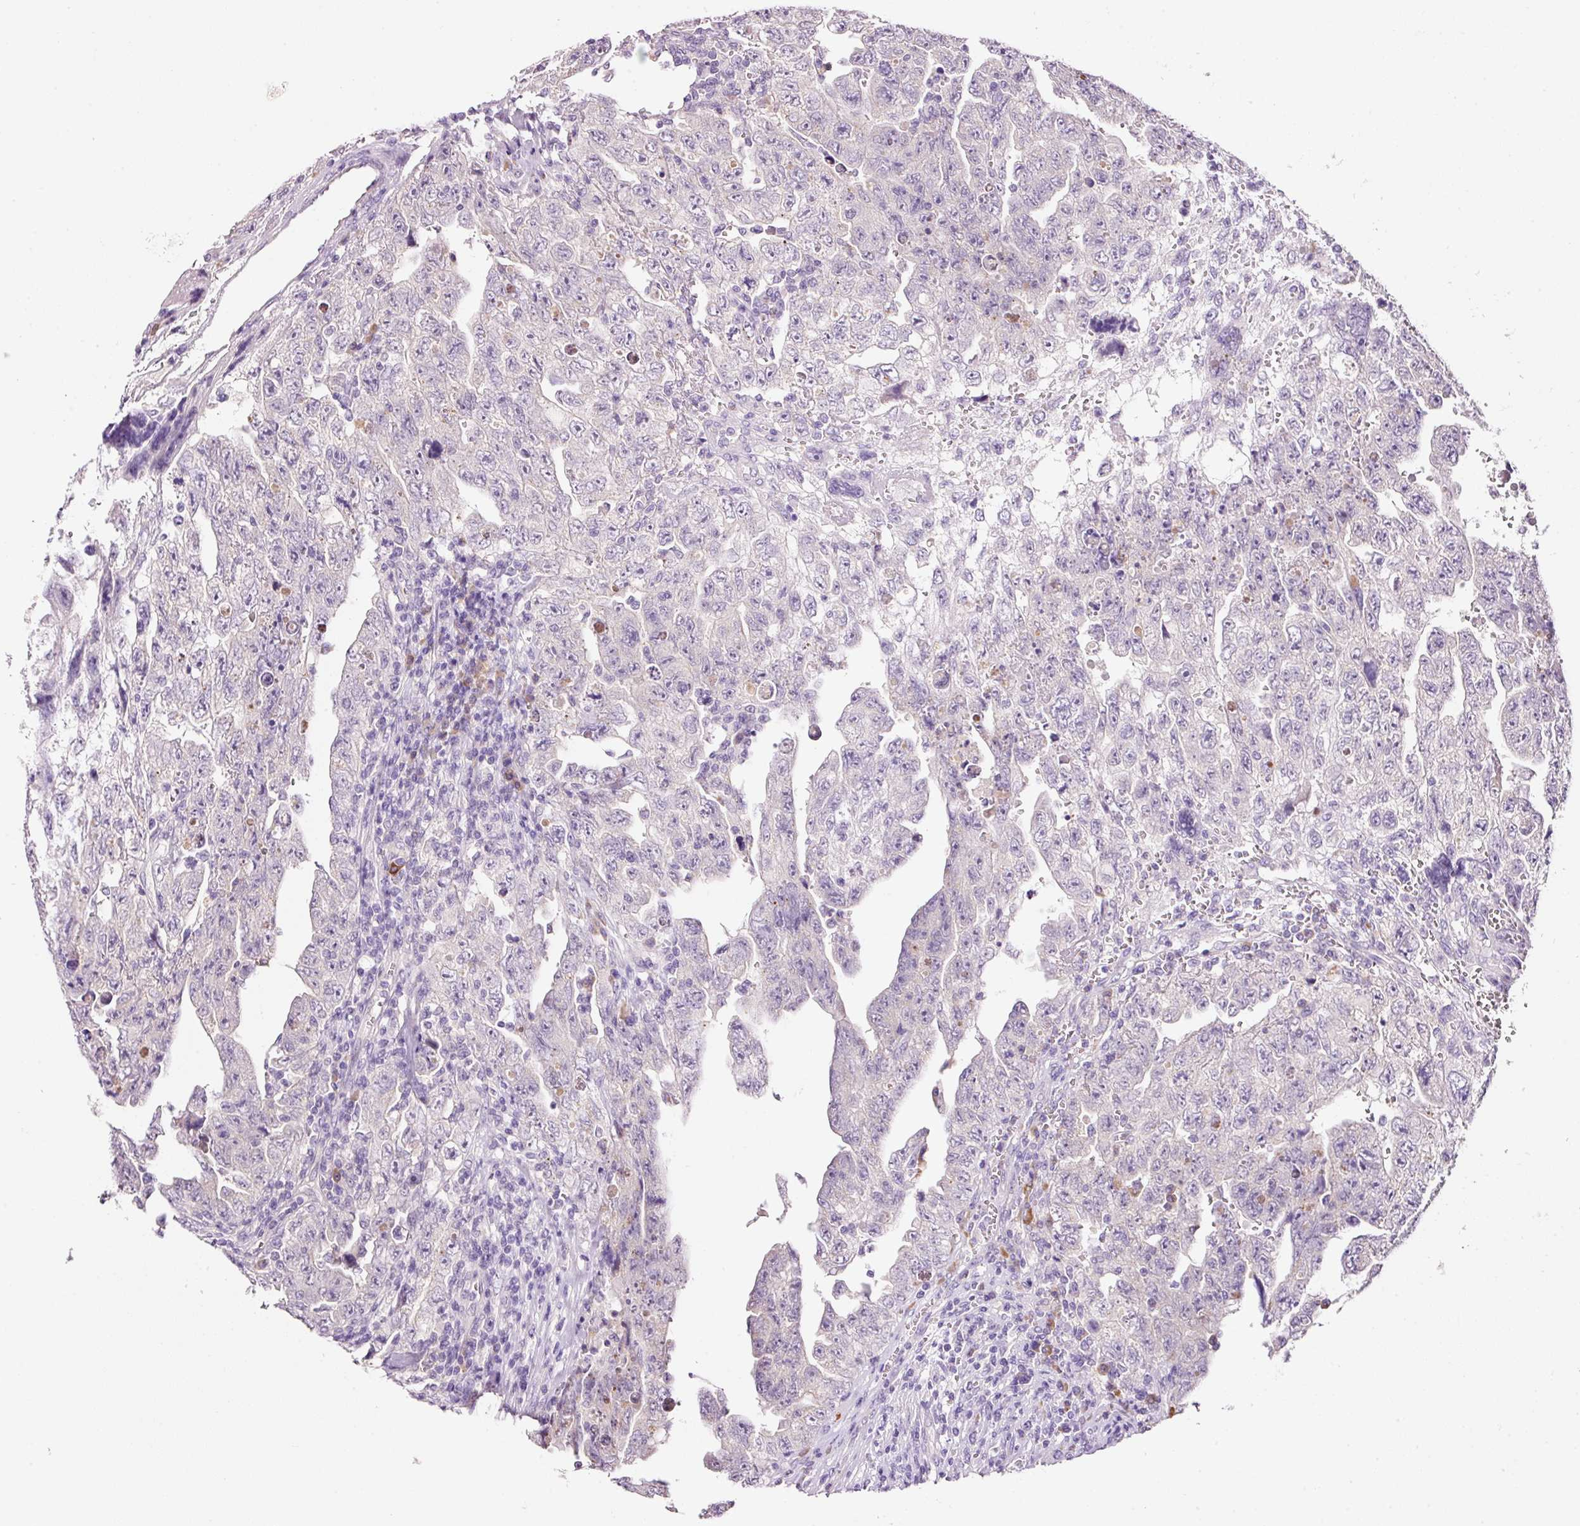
{"staining": {"intensity": "negative", "quantity": "none", "location": "none"}, "tissue": "testis cancer", "cell_type": "Tumor cells", "image_type": "cancer", "snomed": [{"axis": "morphology", "description": "Carcinoma, Embryonal, NOS"}, {"axis": "topography", "description": "Testis"}], "caption": "IHC of testis cancer reveals no staining in tumor cells. (DAB IHC, high magnification).", "gene": "TENT5C", "patient": {"sex": "male", "age": 28}}